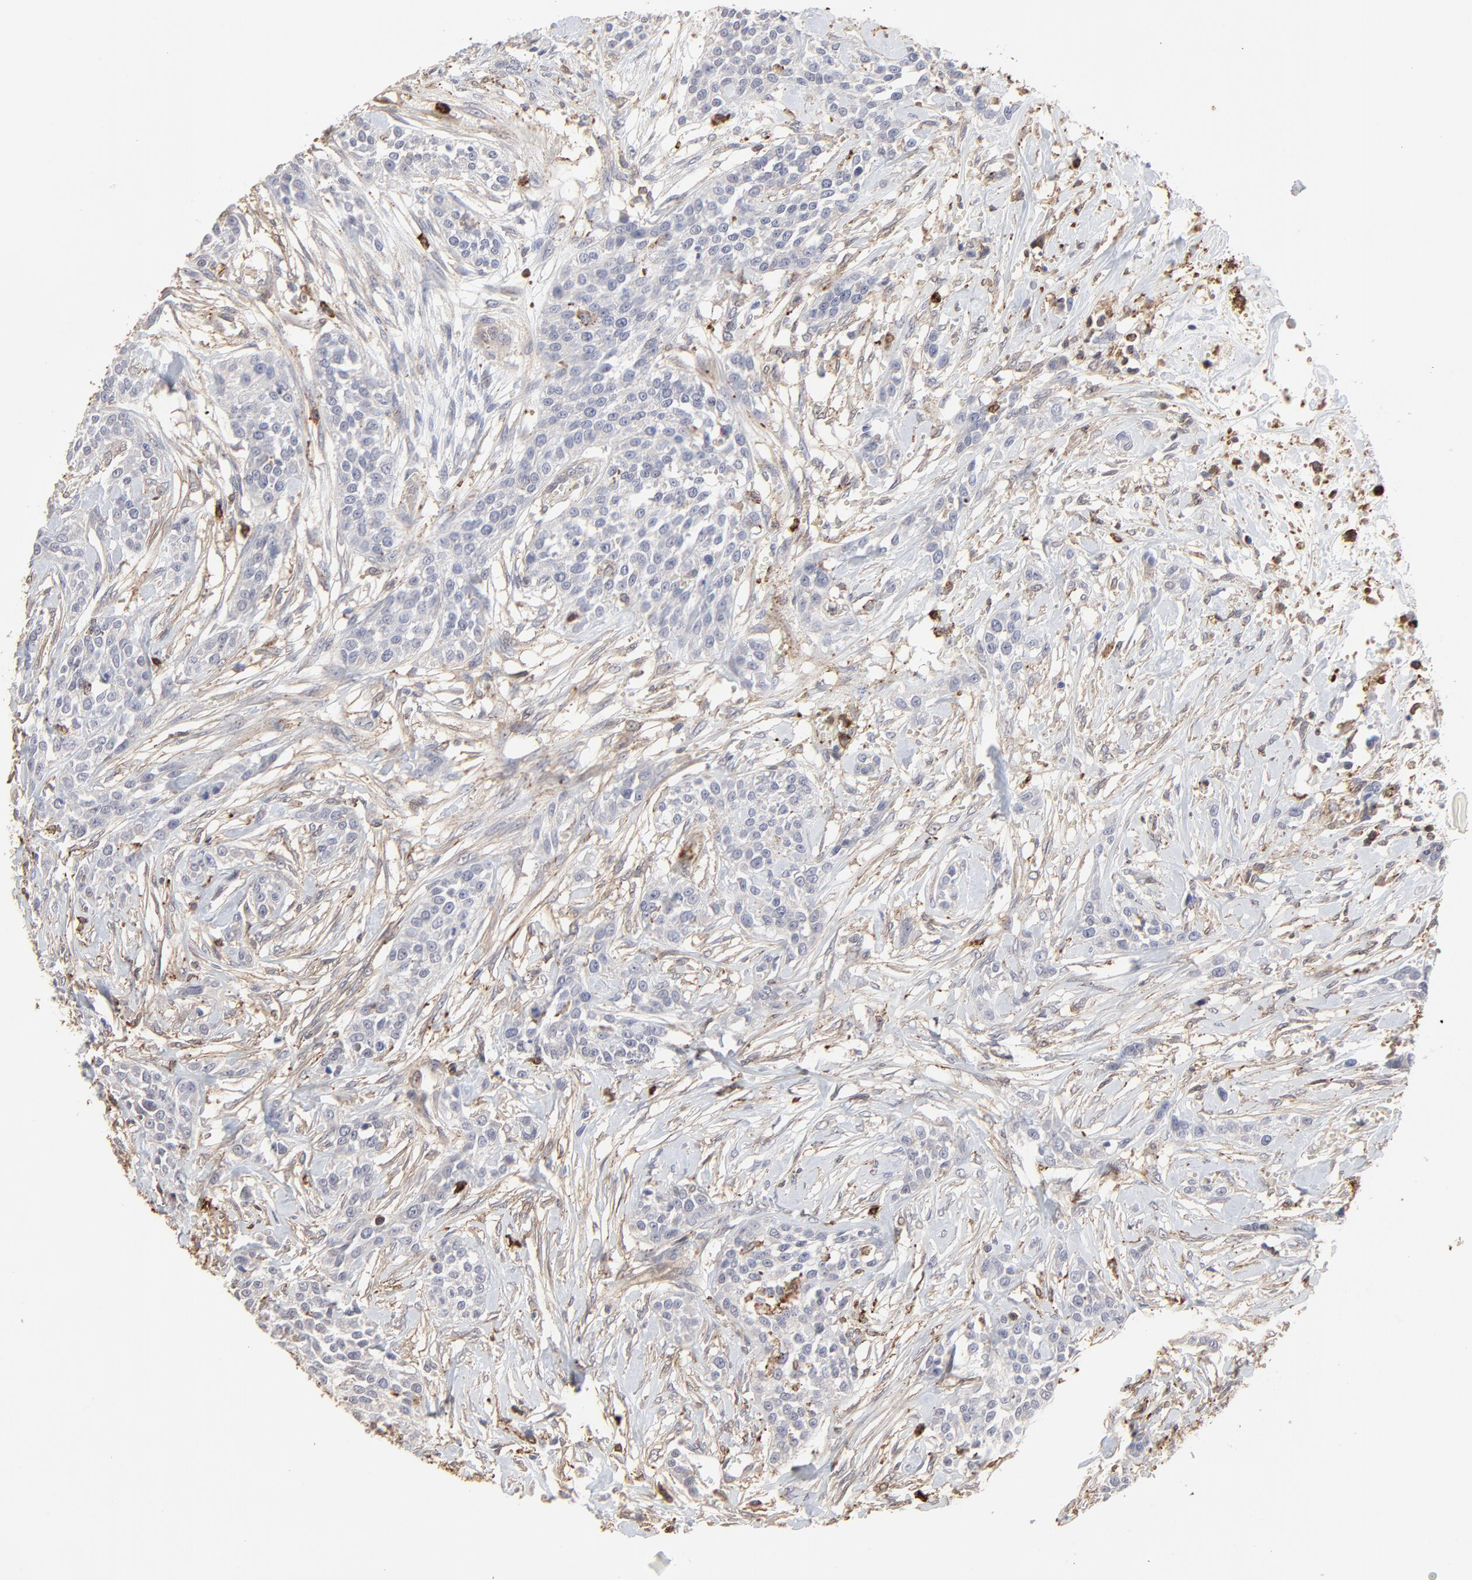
{"staining": {"intensity": "negative", "quantity": "none", "location": "none"}, "tissue": "urothelial cancer", "cell_type": "Tumor cells", "image_type": "cancer", "snomed": [{"axis": "morphology", "description": "Urothelial carcinoma, High grade"}, {"axis": "topography", "description": "Urinary bladder"}], "caption": "The image displays no staining of tumor cells in urothelial cancer. The staining was performed using DAB to visualize the protein expression in brown, while the nuclei were stained in blue with hematoxylin (Magnification: 20x).", "gene": "SLC6A14", "patient": {"sex": "male", "age": 56}}